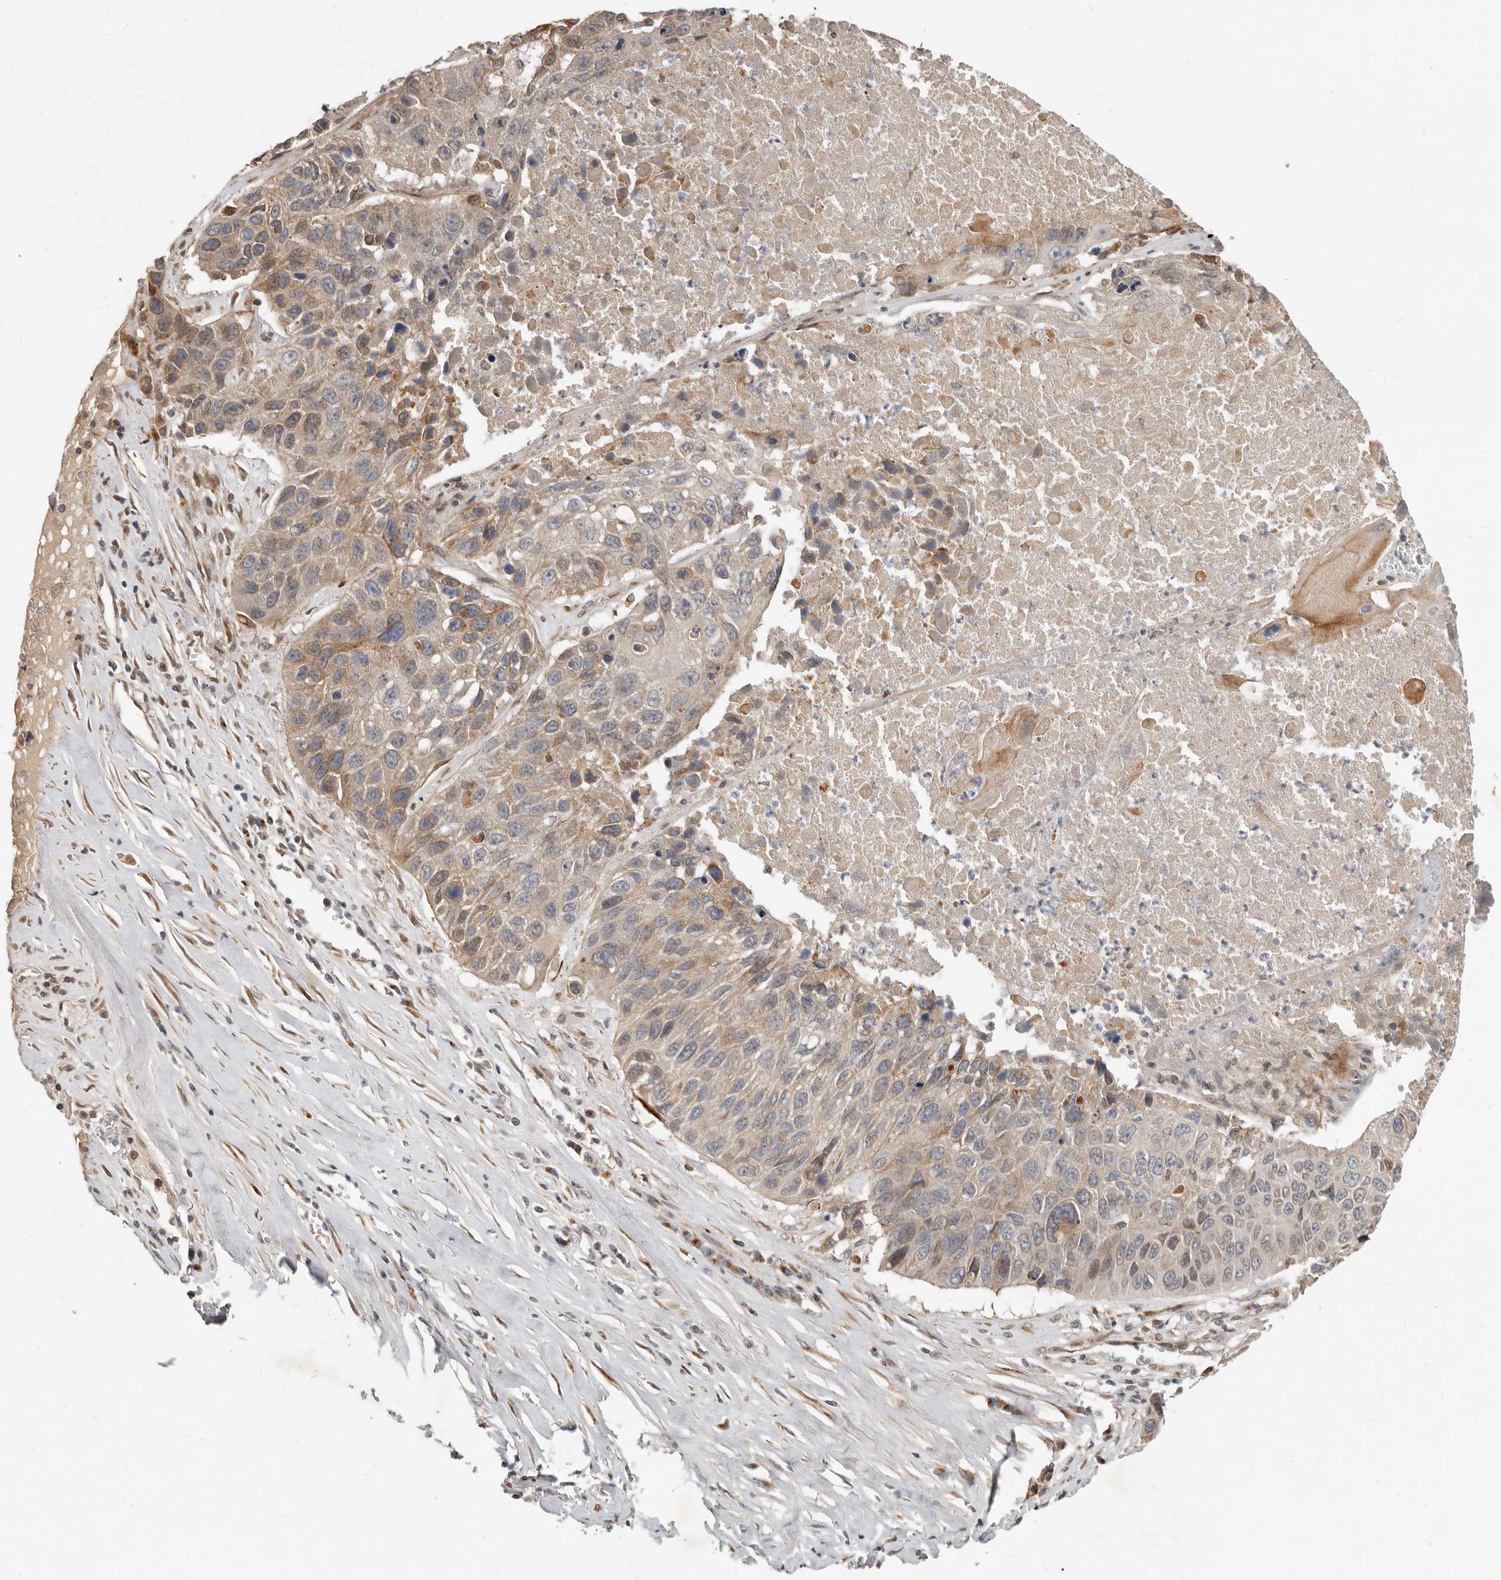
{"staining": {"intensity": "weak", "quantity": "25%-75%", "location": "cytoplasmic/membranous"}, "tissue": "lung cancer", "cell_type": "Tumor cells", "image_type": "cancer", "snomed": [{"axis": "morphology", "description": "Squamous cell carcinoma, NOS"}, {"axis": "topography", "description": "Lung"}], "caption": "IHC image of human lung cancer stained for a protein (brown), which reveals low levels of weak cytoplasmic/membranous positivity in about 25%-75% of tumor cells.", "gene": "NPY4R", "patient": {"sex": "male", "age": 61}}